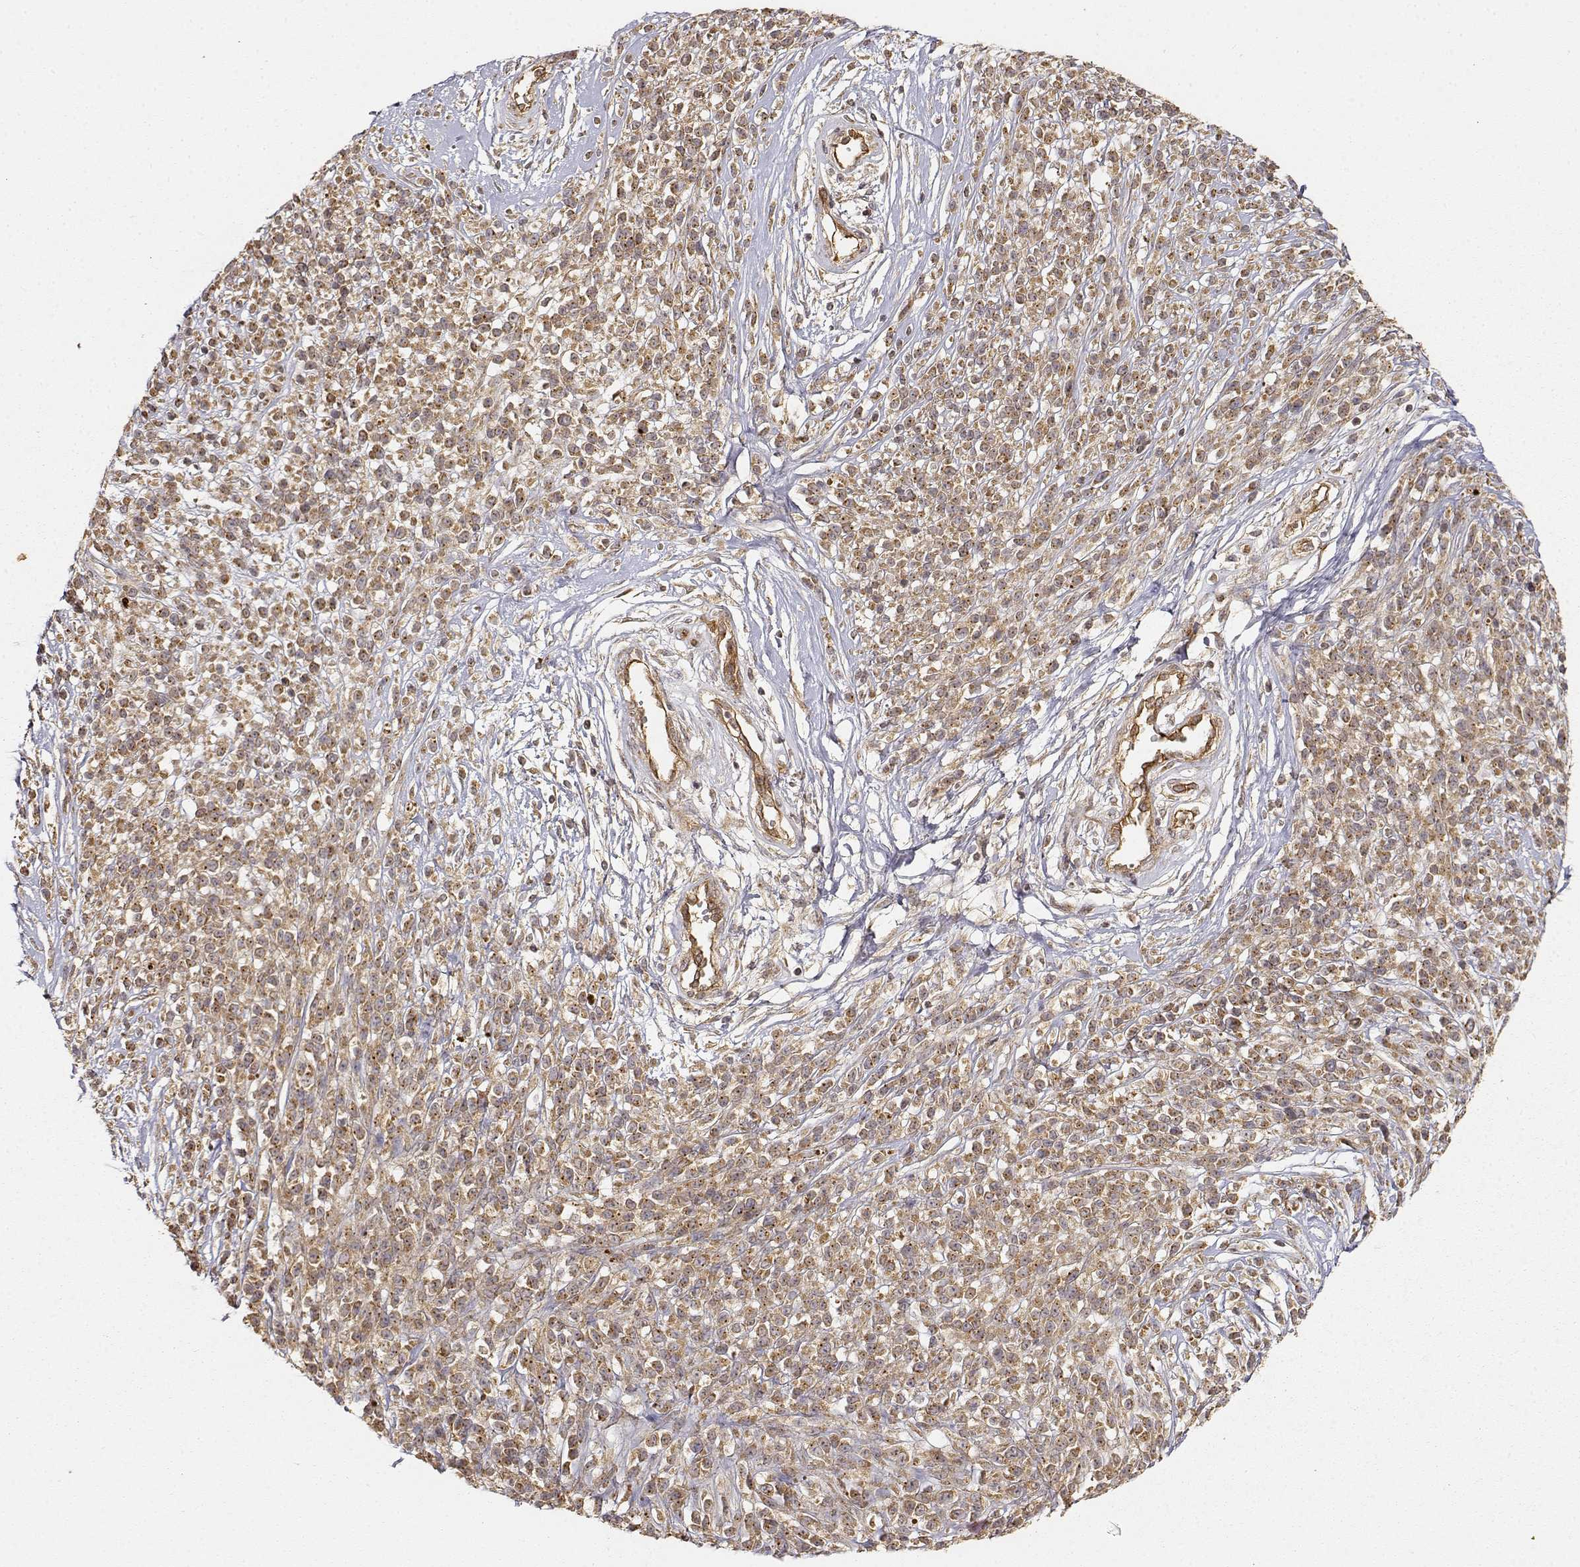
{"staining": {"intensity": "moderate", "quantity": ">75%", "location": "cytoplasmic/membranous"}, "tissue": "melanoma", "cell_type": "Tumor cells", "image_type": "cancer", "snomed": [{"axis": "morphology", "description": "Malignant melanoma, NOS"}, {"axis": "topography", "description": "Skin"}, {"axis": "topography", "description": "Skin of trunk"}], "caption": "A micrograph of melanoma stained for a protein reveals moderate cytoplasmic/membranous brown staining in tumor cells. The staining was performed using DAB (3,3'-diaminobenzidine) to visualize the protein expression in brown, while the nuclei were stained in blue with hematoxylin (Magnification: 20x).", "gene": "CDK5RAP2", "patient": {"sex": "male", "age": 74}}